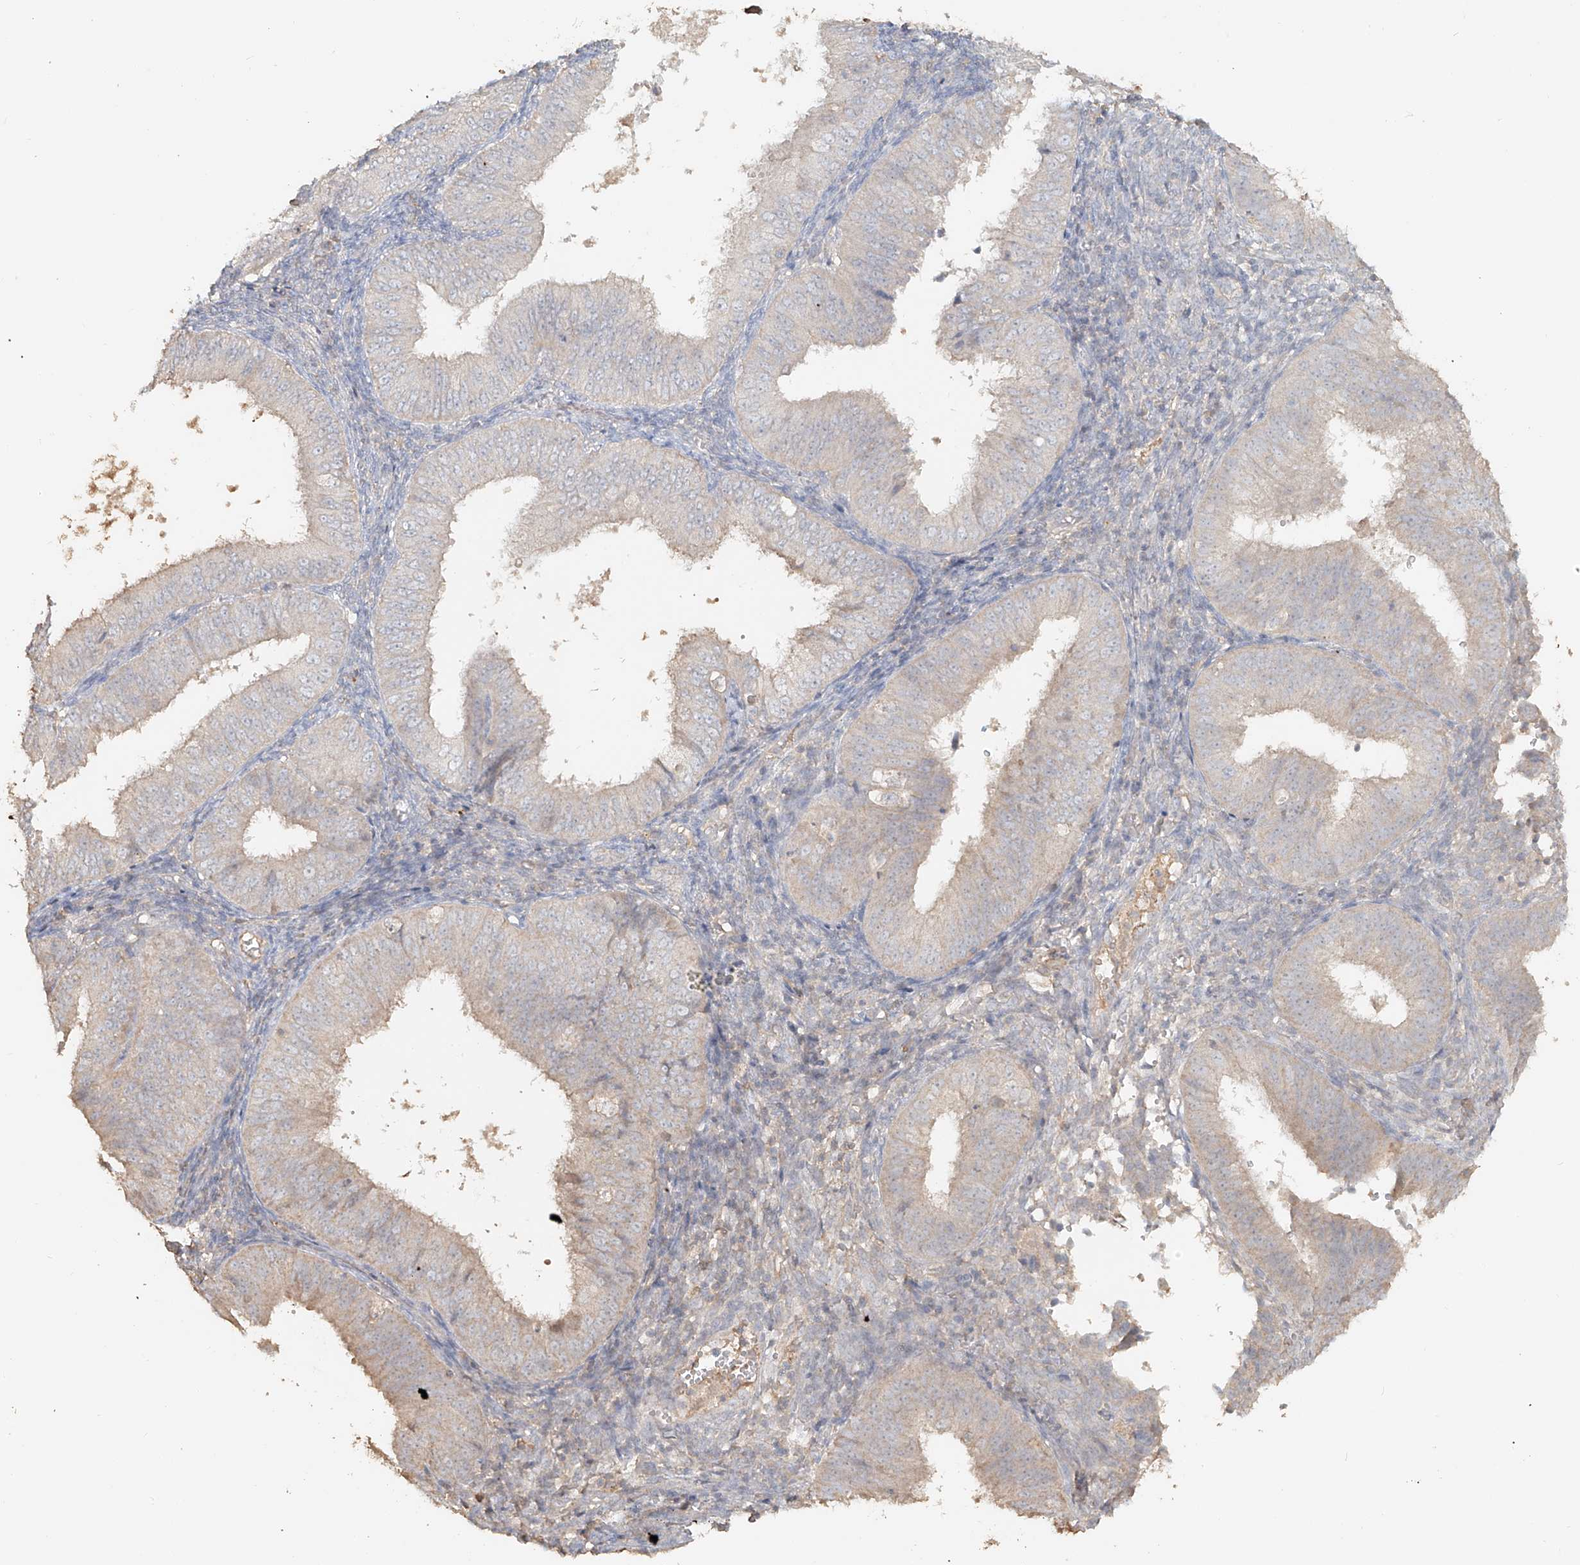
{"staining": {"intensity": "negative", "quantity": "none", "location": "none"}, "tissue": "endometrial cancer", "cell_type": "Tumor cells", "image_type": "cancer", "snomed": [{"axis": "morphology", "description": "Normal tissue, NOS"}, {"axis": "morphology", "description": "Adenocarcinoma, NOS"}, {"axis": "topography", "description": "Endometrium"}], "caption": "This is an IHC histopathology image of endometrial cancer (adenocarcinoma). There is no positivity in tumor cells.", "gene": "NPHS1", "patient": {"sex": "female", "age": 53}}